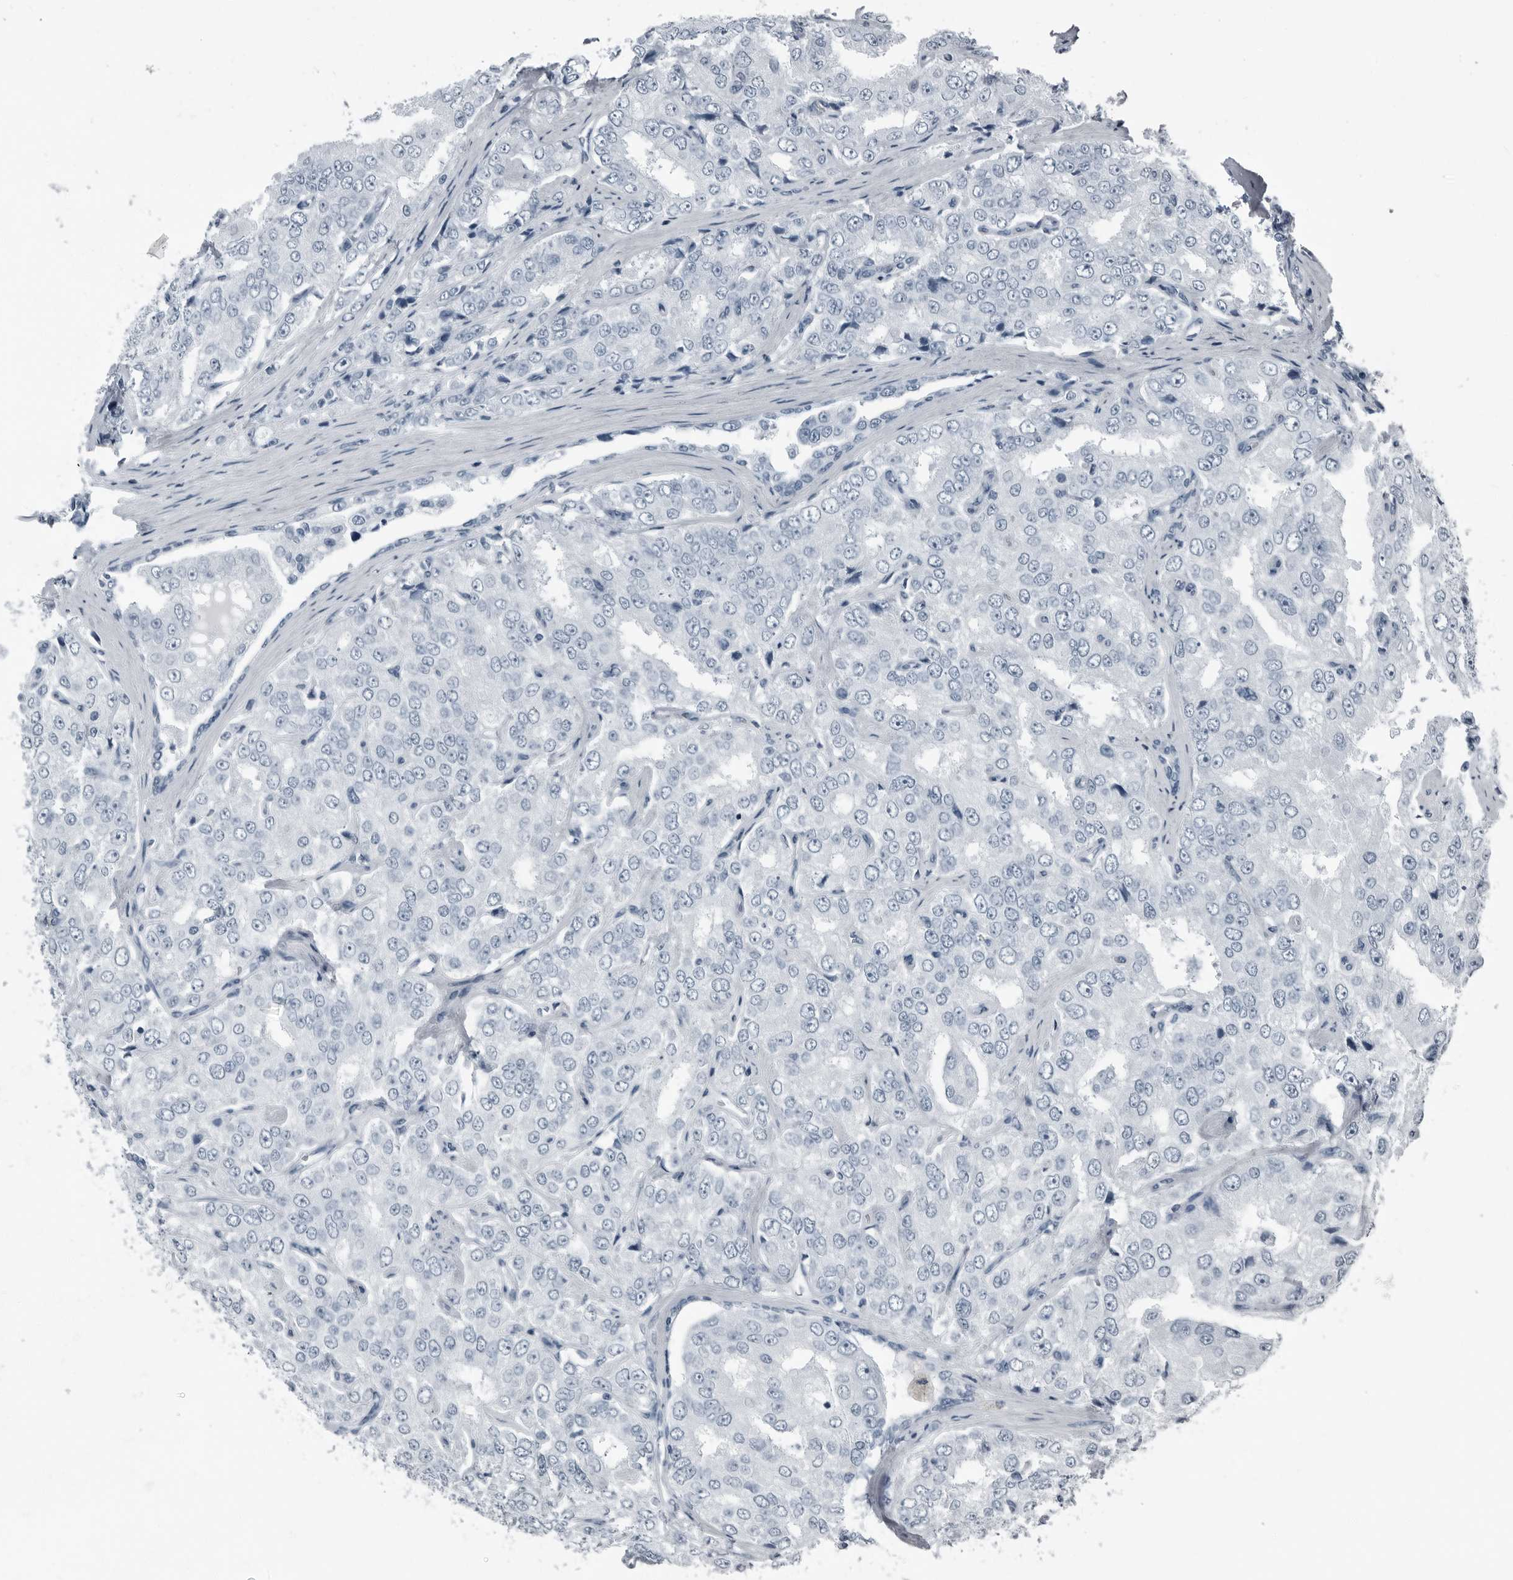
{"staining": {"intensity": "negative", "quantity": "none", "location": "none"}, "tissue": "prostate cancer", "cell_type": "Tumor cells", "image_type": "cancer", "snomed": [{"axis": "morphology", "description": "Adenocarcinoma, High grade"}, {"axis": "topography", "description": "Prostate"}], "caption": "This image is of high-grade adenocarcinoma (prostate) stained with IHC to label a protein in brown with the nuclei are counter-stained blue. There is no expression in tumor cells.", "gene": "PRSS1", "patient": {"sex": "male", "age": 58}}